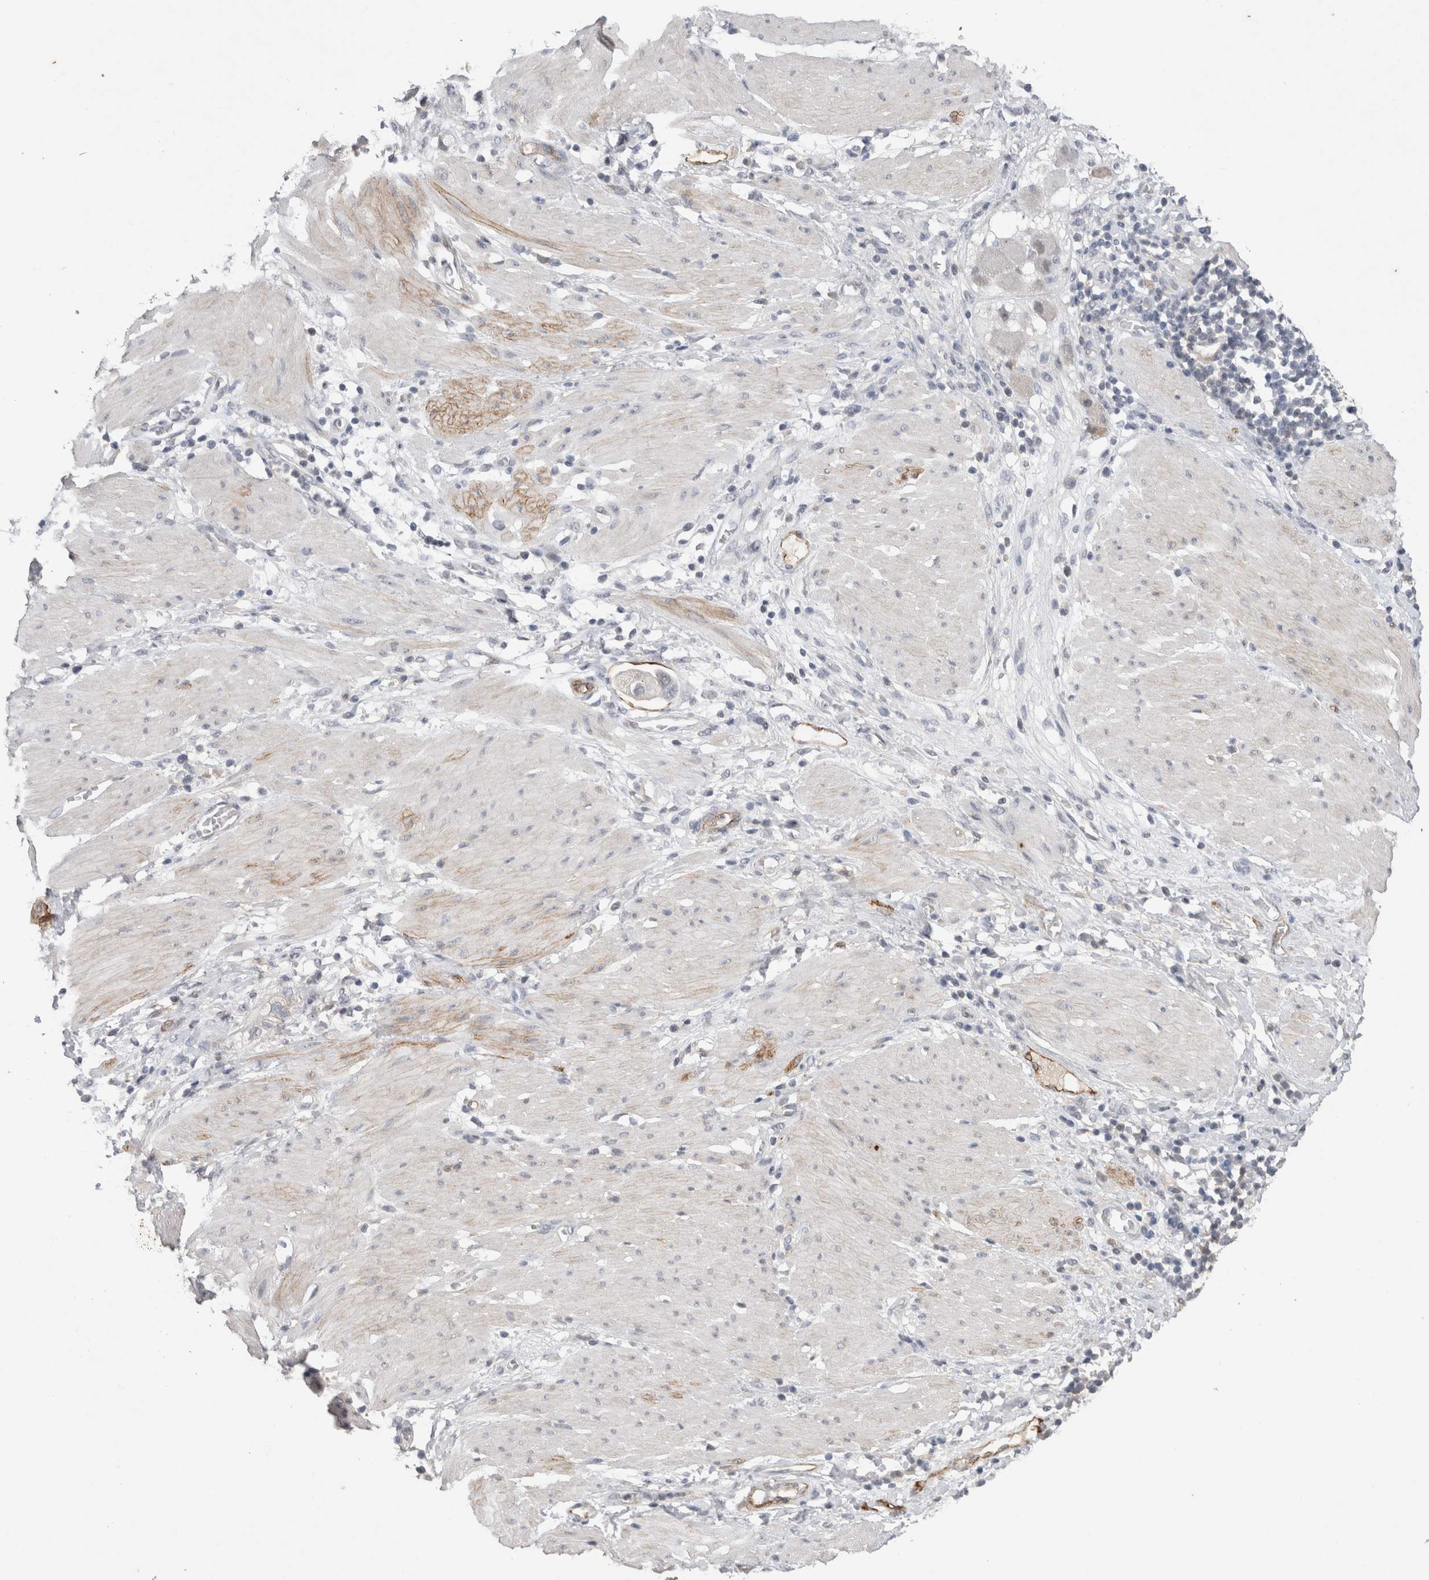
{"staining": {"intensity": "negative", "quantity": "none", "location": "none"}, "tissue": "stomach cancer", "cell_type": "Tumor cells", "image_type": "cancer", "snomed": [{"axis": "morphology", "description": "Adenocarcinoma, NOS"}, {"axis": "topography", "description": "Stomach"}, {"axis": "topography", "description": "Stomach, lower"}], "caption": "The micrograph reveals no significant expression in tumor cells of stomach cancer (adenocarcinoma).", "gene": "CDH13", "patient": {"sex": "female", "age": 48}}